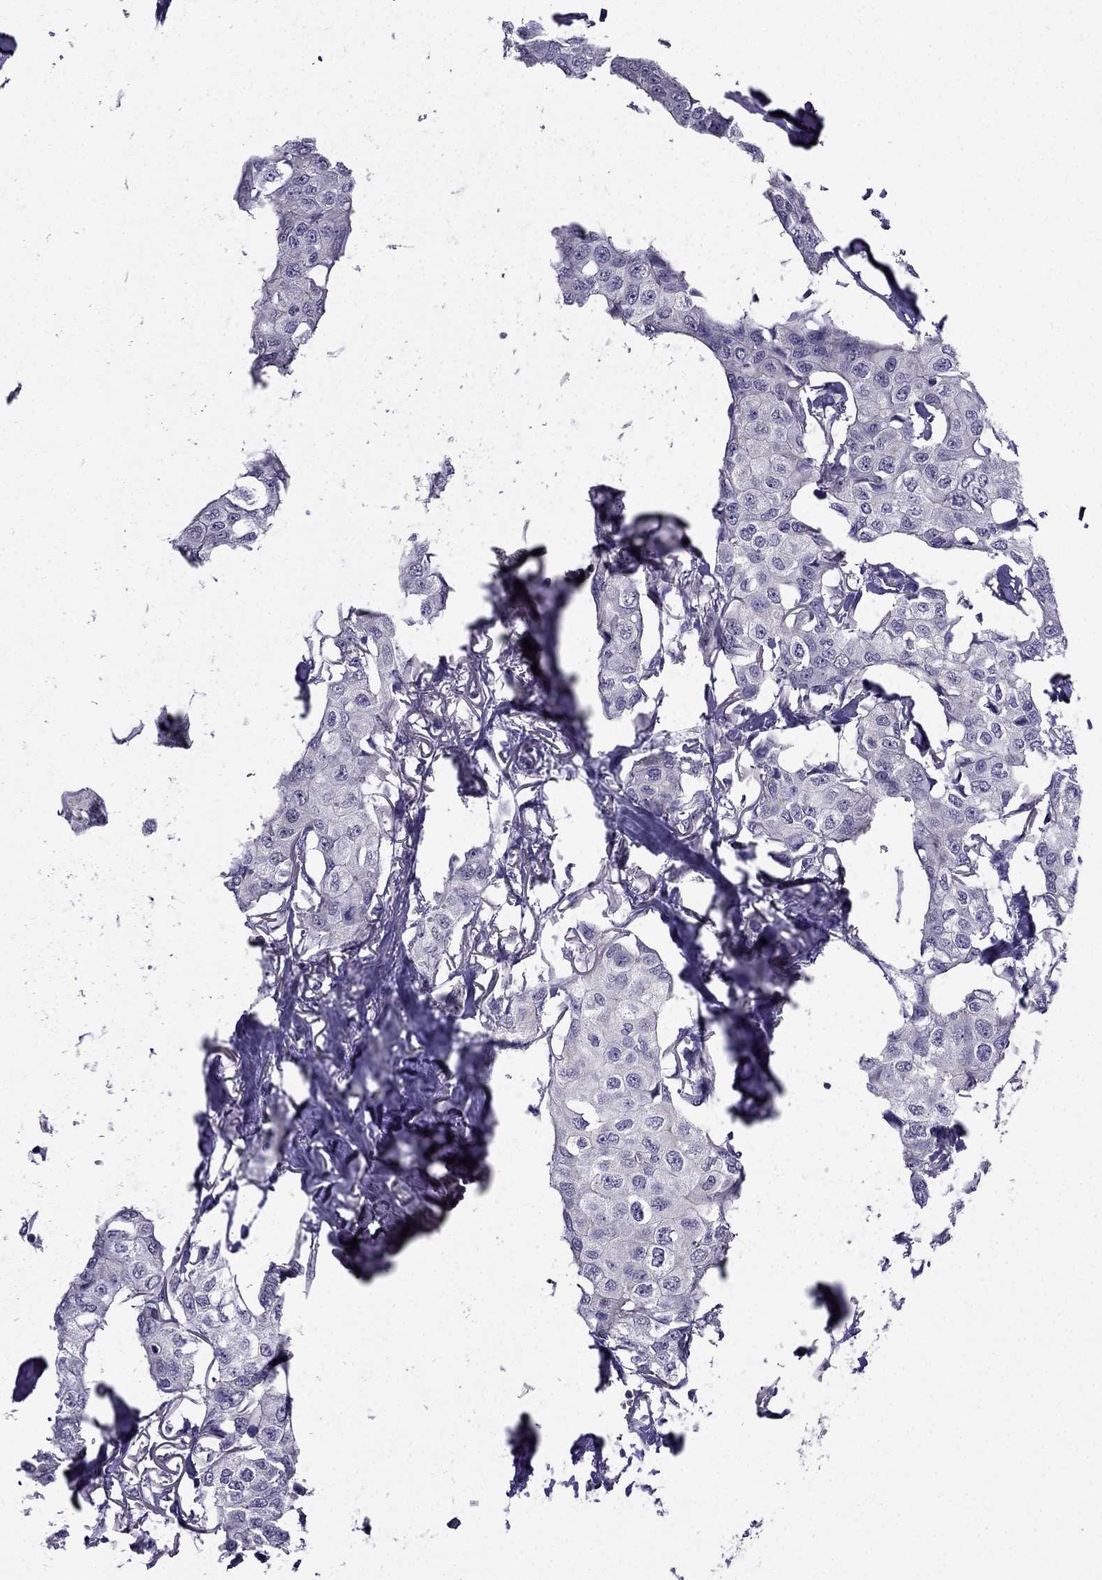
{"staining": {"intensity": "negative", "quantity": "none", "location": "none"}, "tissue": "breast cancer", "cell_type": "Tumor cells", "image_type": "cancer", "snomed": [{"axis": "morphology", "description": "Duct carcinoma"}, {"axis": "topography", "description": "Breast"}], "caption": "This micrograph is of breast cancer (infiltrating ductal carcinoma) stained with IHC to label a protein in brown with the nuclei are counter-stained blue. There is no expression in tumor cells. Nuclei are stained in blue.", "gene": "AAK1", "patient": {"sex": "female", "age": 80}}